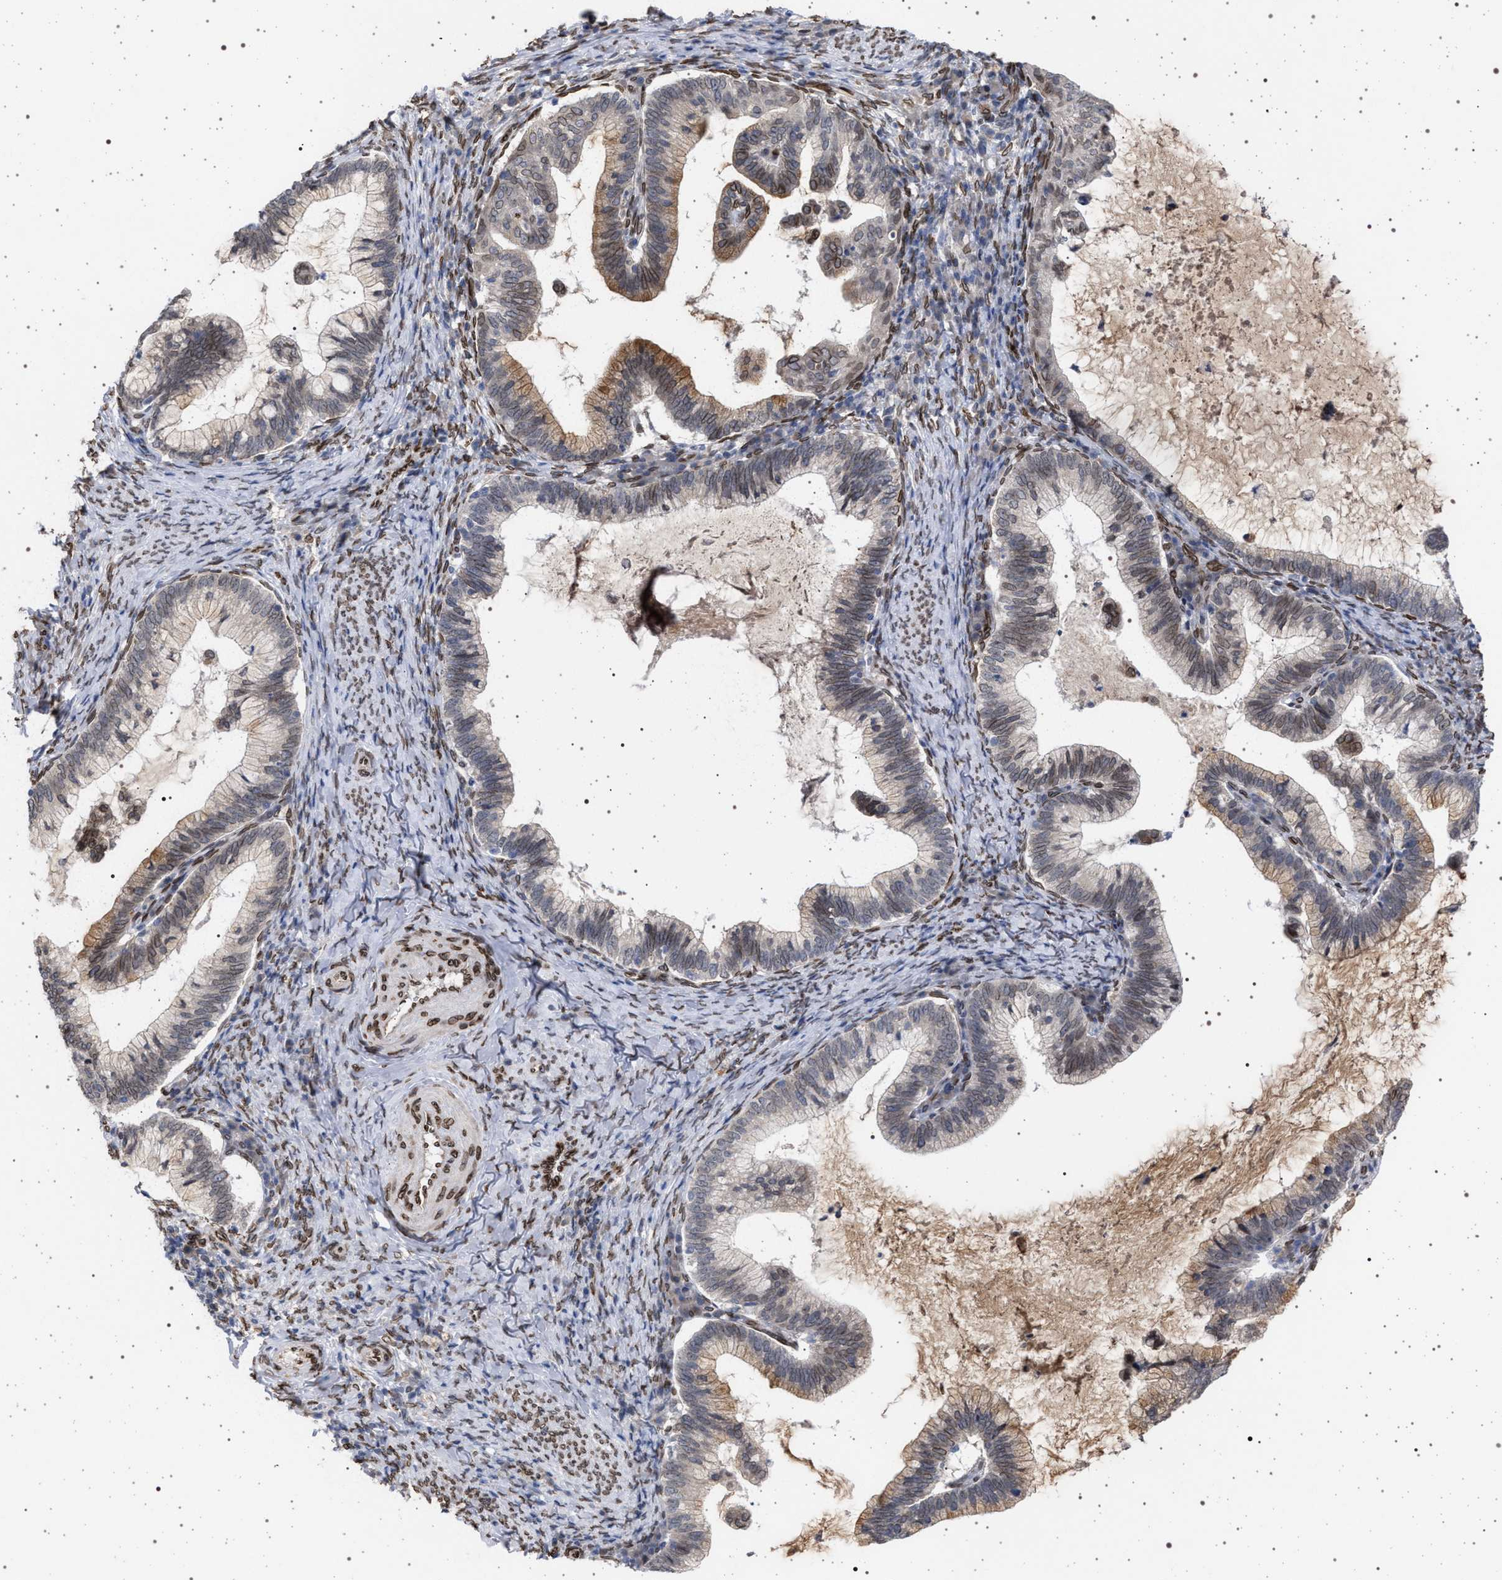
{"staining": {"intensity": "moderate", "quantity": "<25%", "location": "cytoplasmic/membranous,nuclear"}, "tissue": "cervical cancer", "cell_type": "Tumor cells", "image_type": "cancer", "snomed": [{"axis": "morphology", "description": "Adenocarcinoma, NOS"}, {"axis": "topography", "description": "Cervix"}], "caption": "A photomicrograph of adenocarcinoma (cervical) stained for a protein displays moderate cytoplasmic/membranous and nuclear brown staining in tumor cells.", "gene": "ING2", "patient": {"sex": "female", "age": 36}}